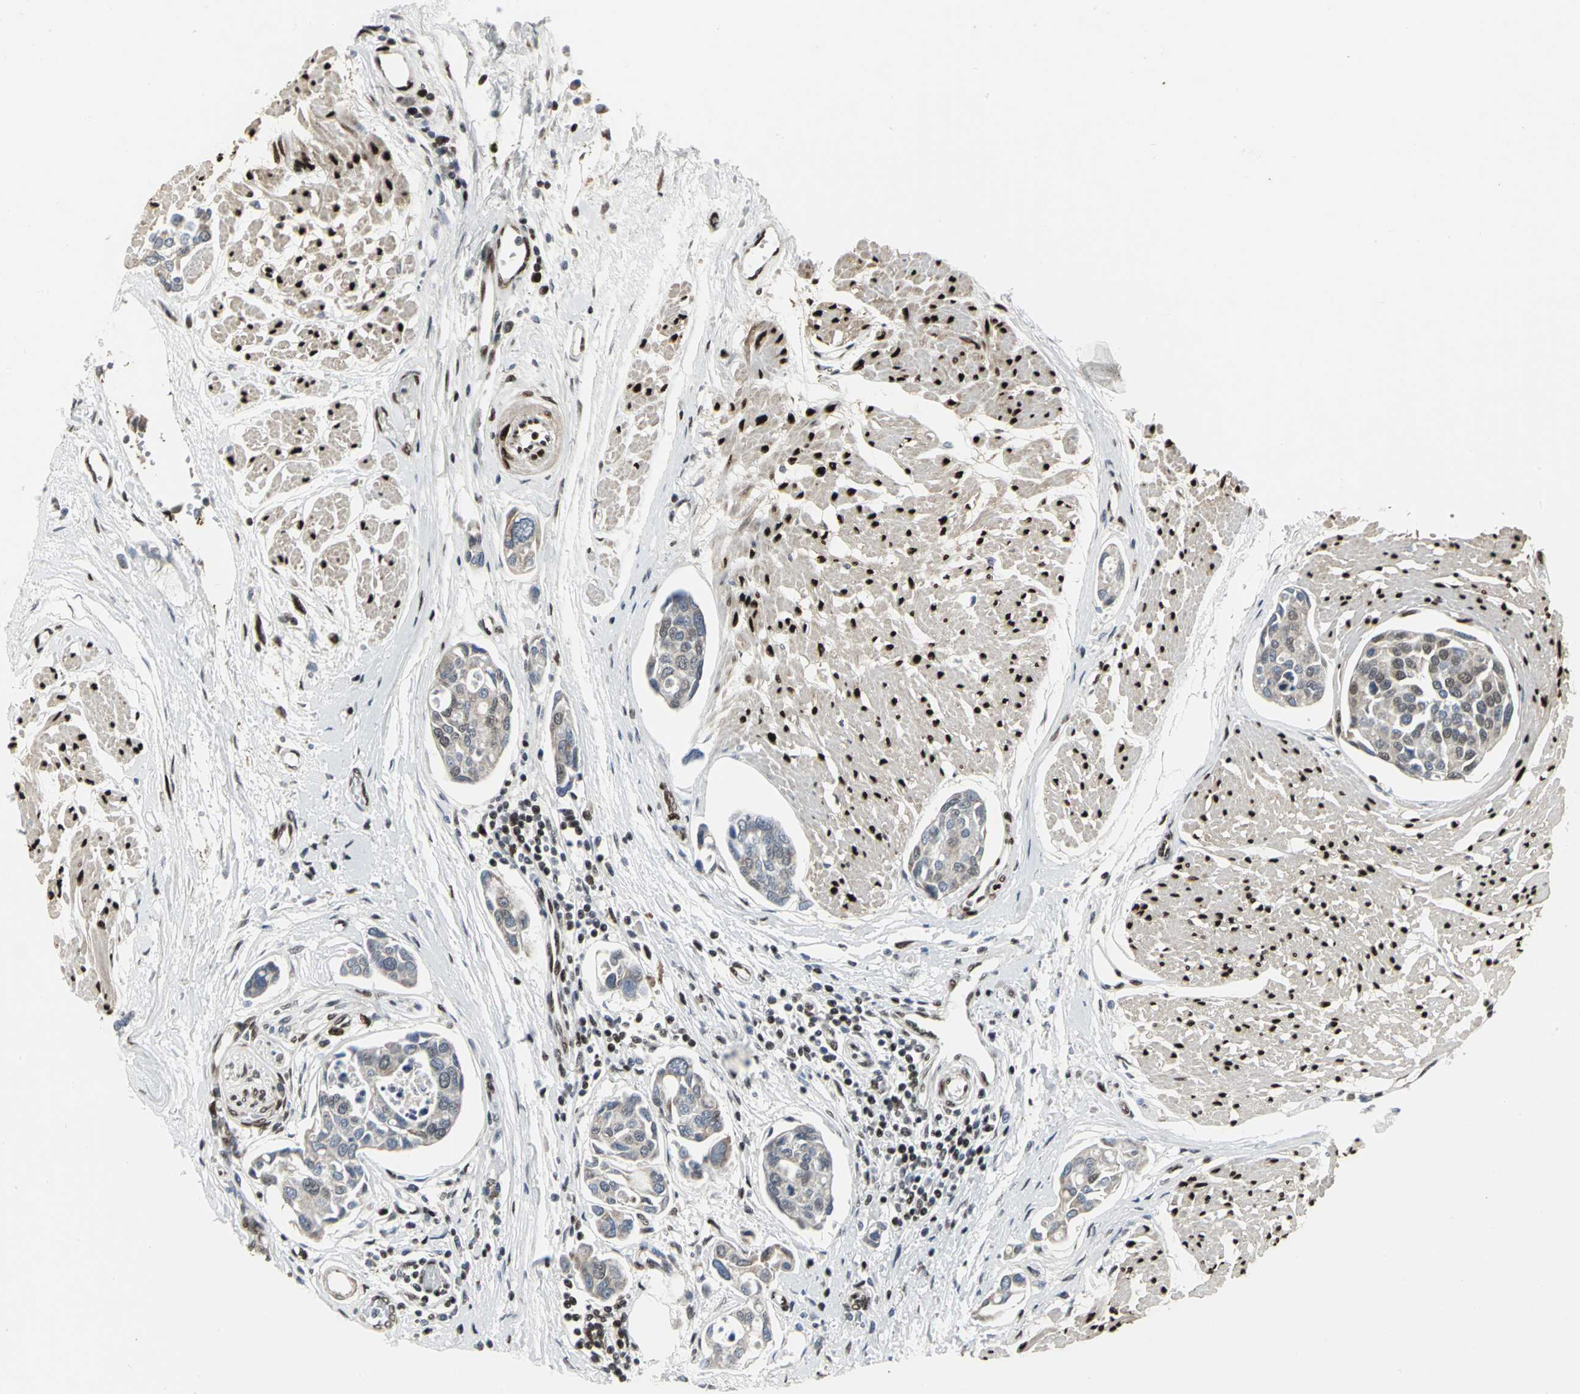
{"staining": {"intensity": "weak", "quantity": "<25%", "location": "cytoplasmic/membranous"}, "tissue": "urothelial cancer", "cell_type": "Tumor cells", "image_type": "cancer", "snomed": [{"axis": "morphology", "description": "Urothelial carcinoma, High grade"}, {"axis": "topography", "description": "Urinary bladder"}], "caption": "Tumor cells are negative for brown protein staining in urothelial cancer.", "gene": "SRF", "patient": {"sex": "male", "age": 78}}